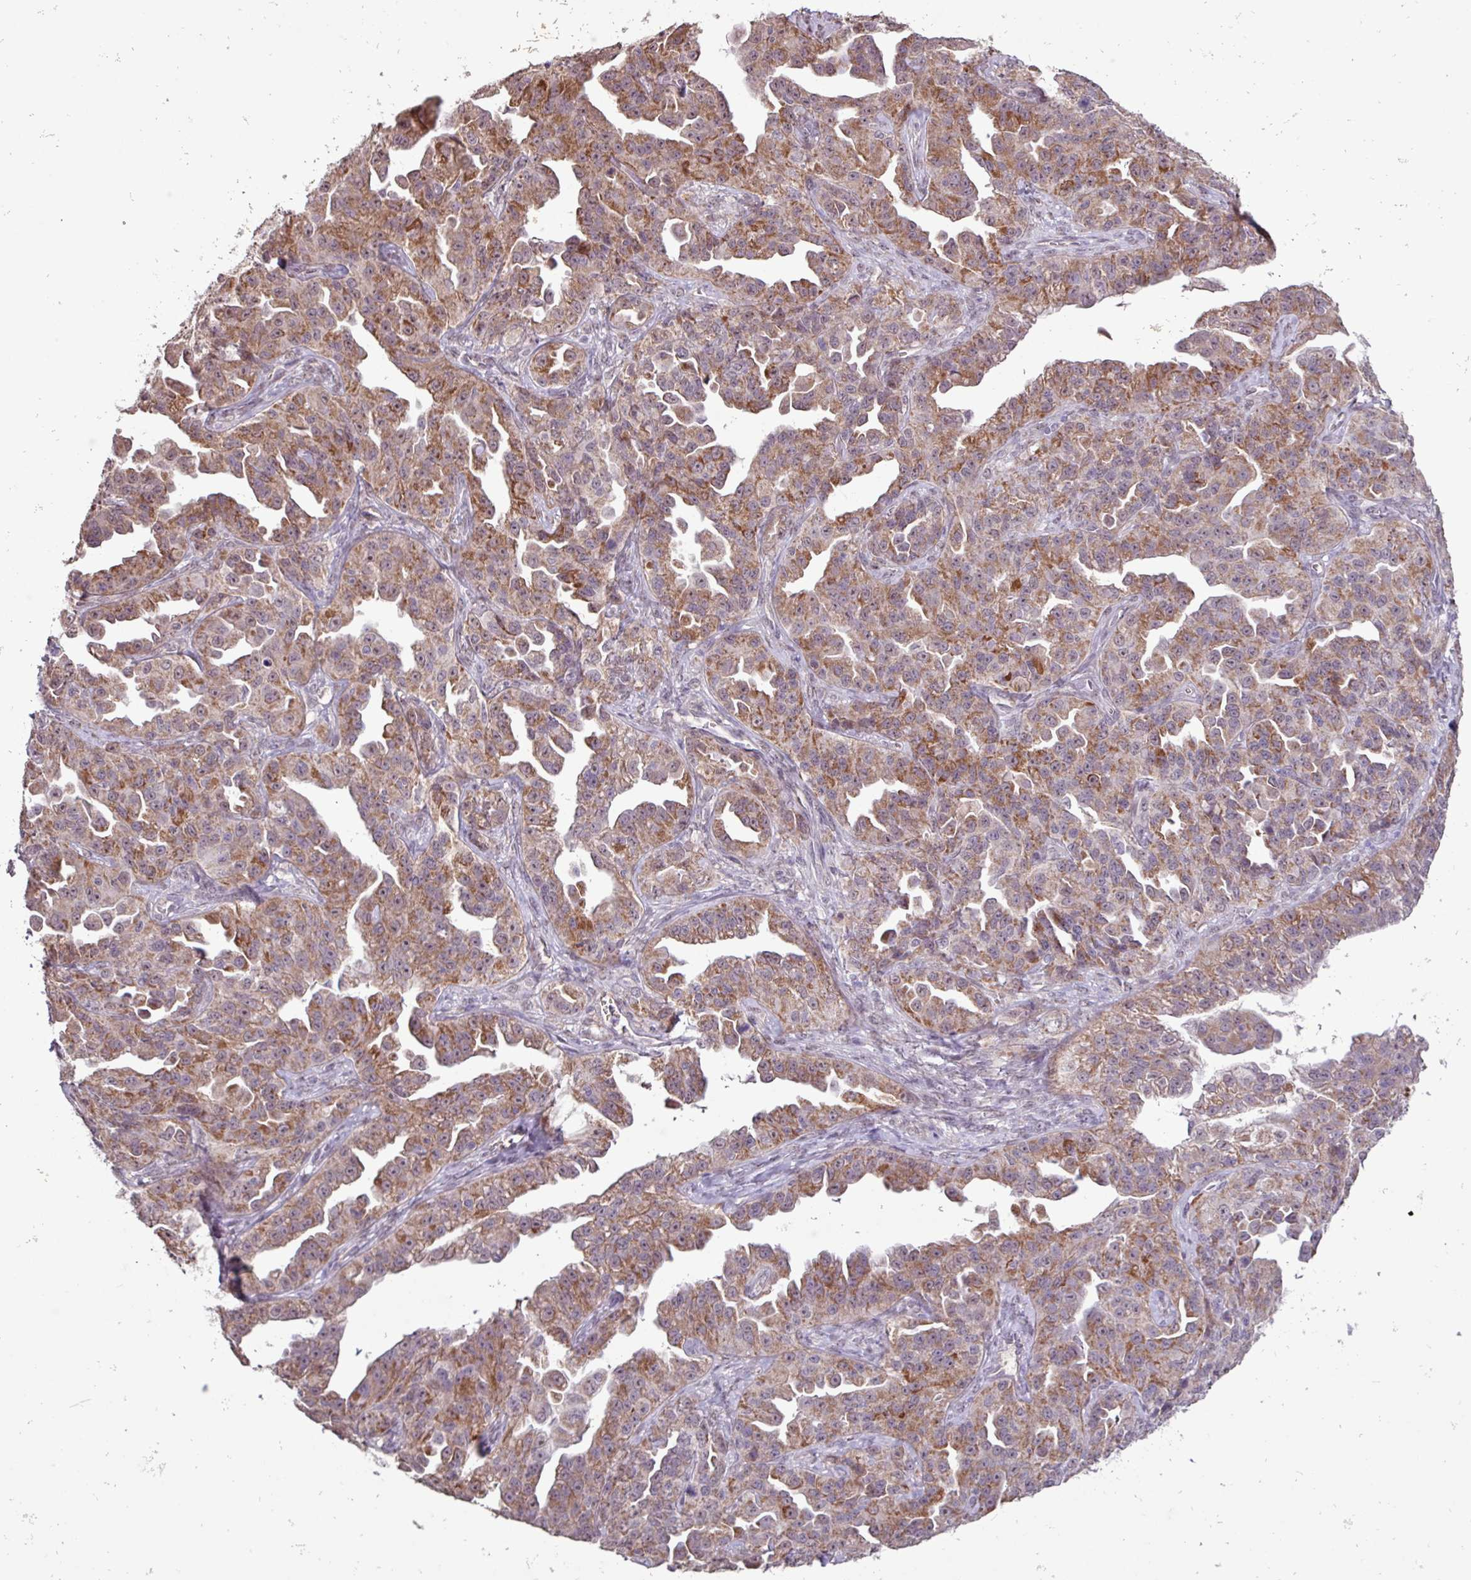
{"staining": {"intensity": "moderate", "quantity": ">75%", "location": "cytoplasmic/membranous"}, "tissue": "ovarian cancer", "cell_type": "Tumor cells", "image_type": "cancer", "snomed": [{"axis": "morphology", "description": "Cystadenocarcinoma, serous, NOS"}, {"axis": "topography", "description": "Ovary"}], "caption": "A medium amount of moderate cytoplasmic/membranous positivity is identified in approximately >75% of tumor cells in ovarian cancer tissue. (DAB (3,3'-diaminobenzidine) IHC with brightfield microscopy, high magnification).", "gene": "L3MBTL3", "patient": {"sex": "female", "age": 75}}